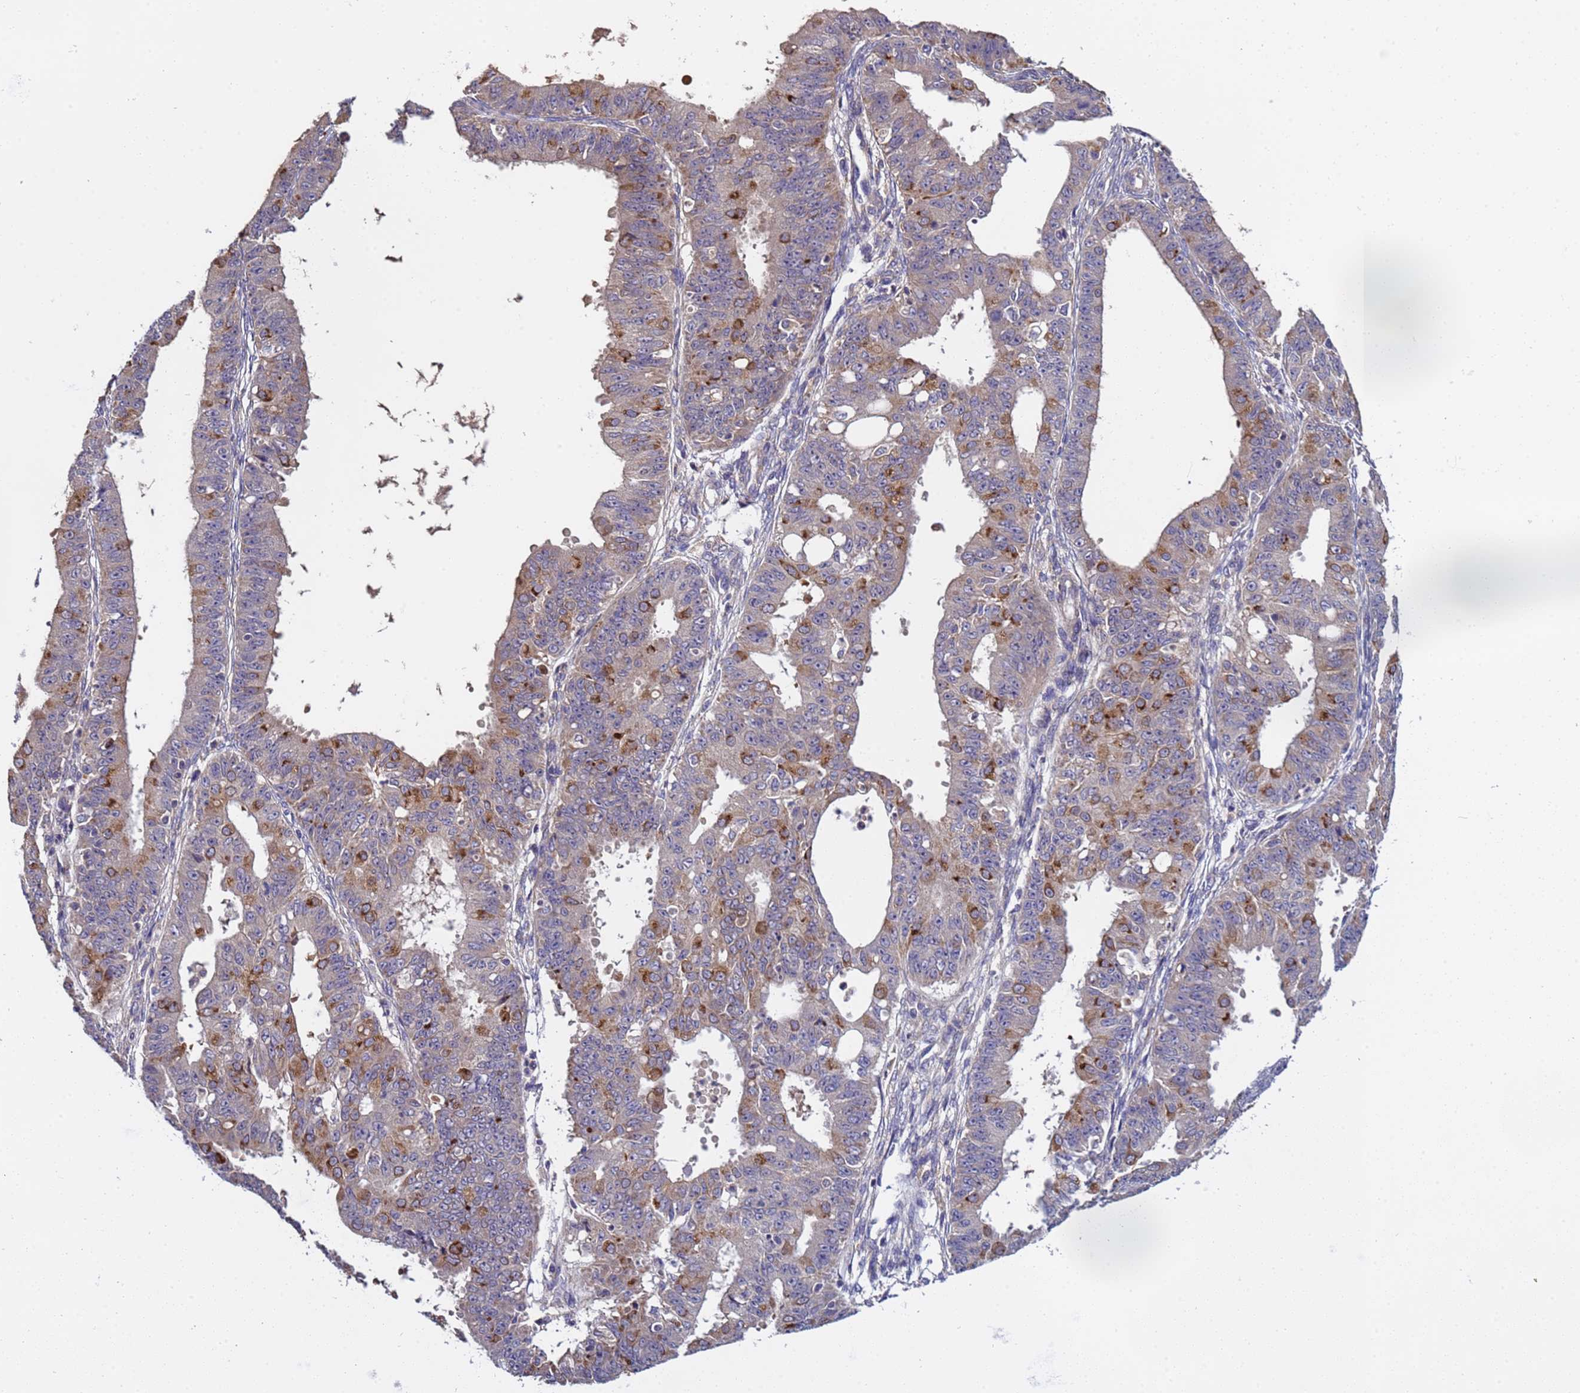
{"staining": {"intensity": "moderate", "quantity": "<25%", "location": "cytoplasmic/membranous"}, "tissue": "ovarian cancer", "cell_type": "Tumor cells", "image_type": "cancer", "snomed": [{"axis": "morphology", "description": "Carcinoma, endometroid"}, {"axis": "topography", "description": "Appendix"}, {"axis": "topography", "description": "Ovary"}], "caption": "Protein expression by immunohistochemistry demonstrates moderate cytoplasmic/membranous staining in about <25% of tumor cells in ovarian endometroid carcinoma. (Brightfield microscopy of DAB IHC at high magnification).", "gene": "ELMOD2", "patient": {"sex": "female", "age": 42}}